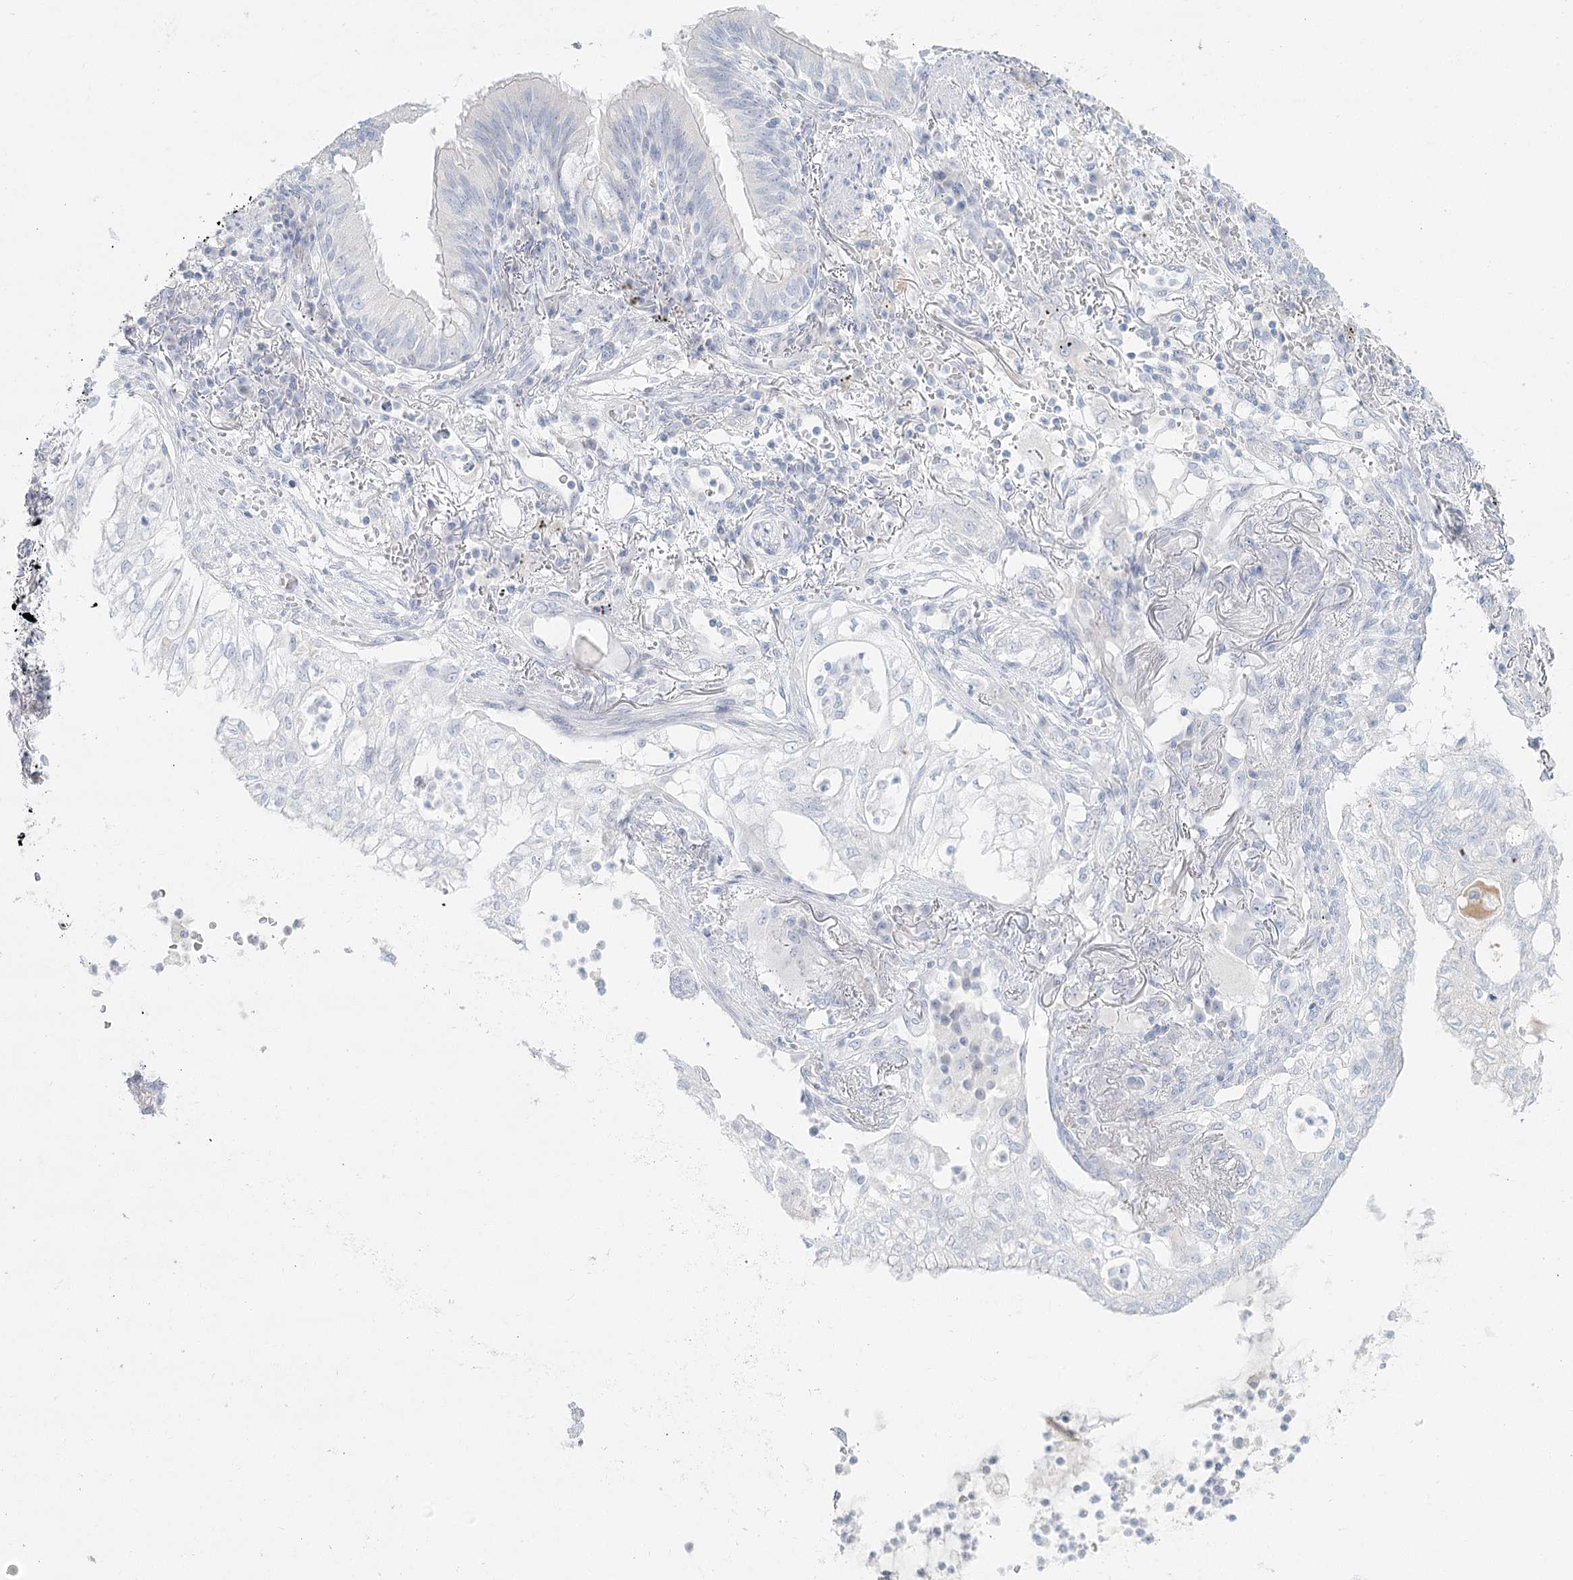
{"staining": {"intensity": "negative", "quantity": "none", "location": "none"}, "tissue": "lung cancer", "cell_type": "Tumor cells", "image_type": "cancer", "snomed": [{"axis": "morphology", "description": "Adenocarcinoma, NOS"}, {"axis": "topography", "description": "Lung"}], "caption": "The photomicrograph reveals no significant positivity in tumor cells of lung cancer.", "gene": "DMGDH", "patient": {"sex": "female", "age": 70}}